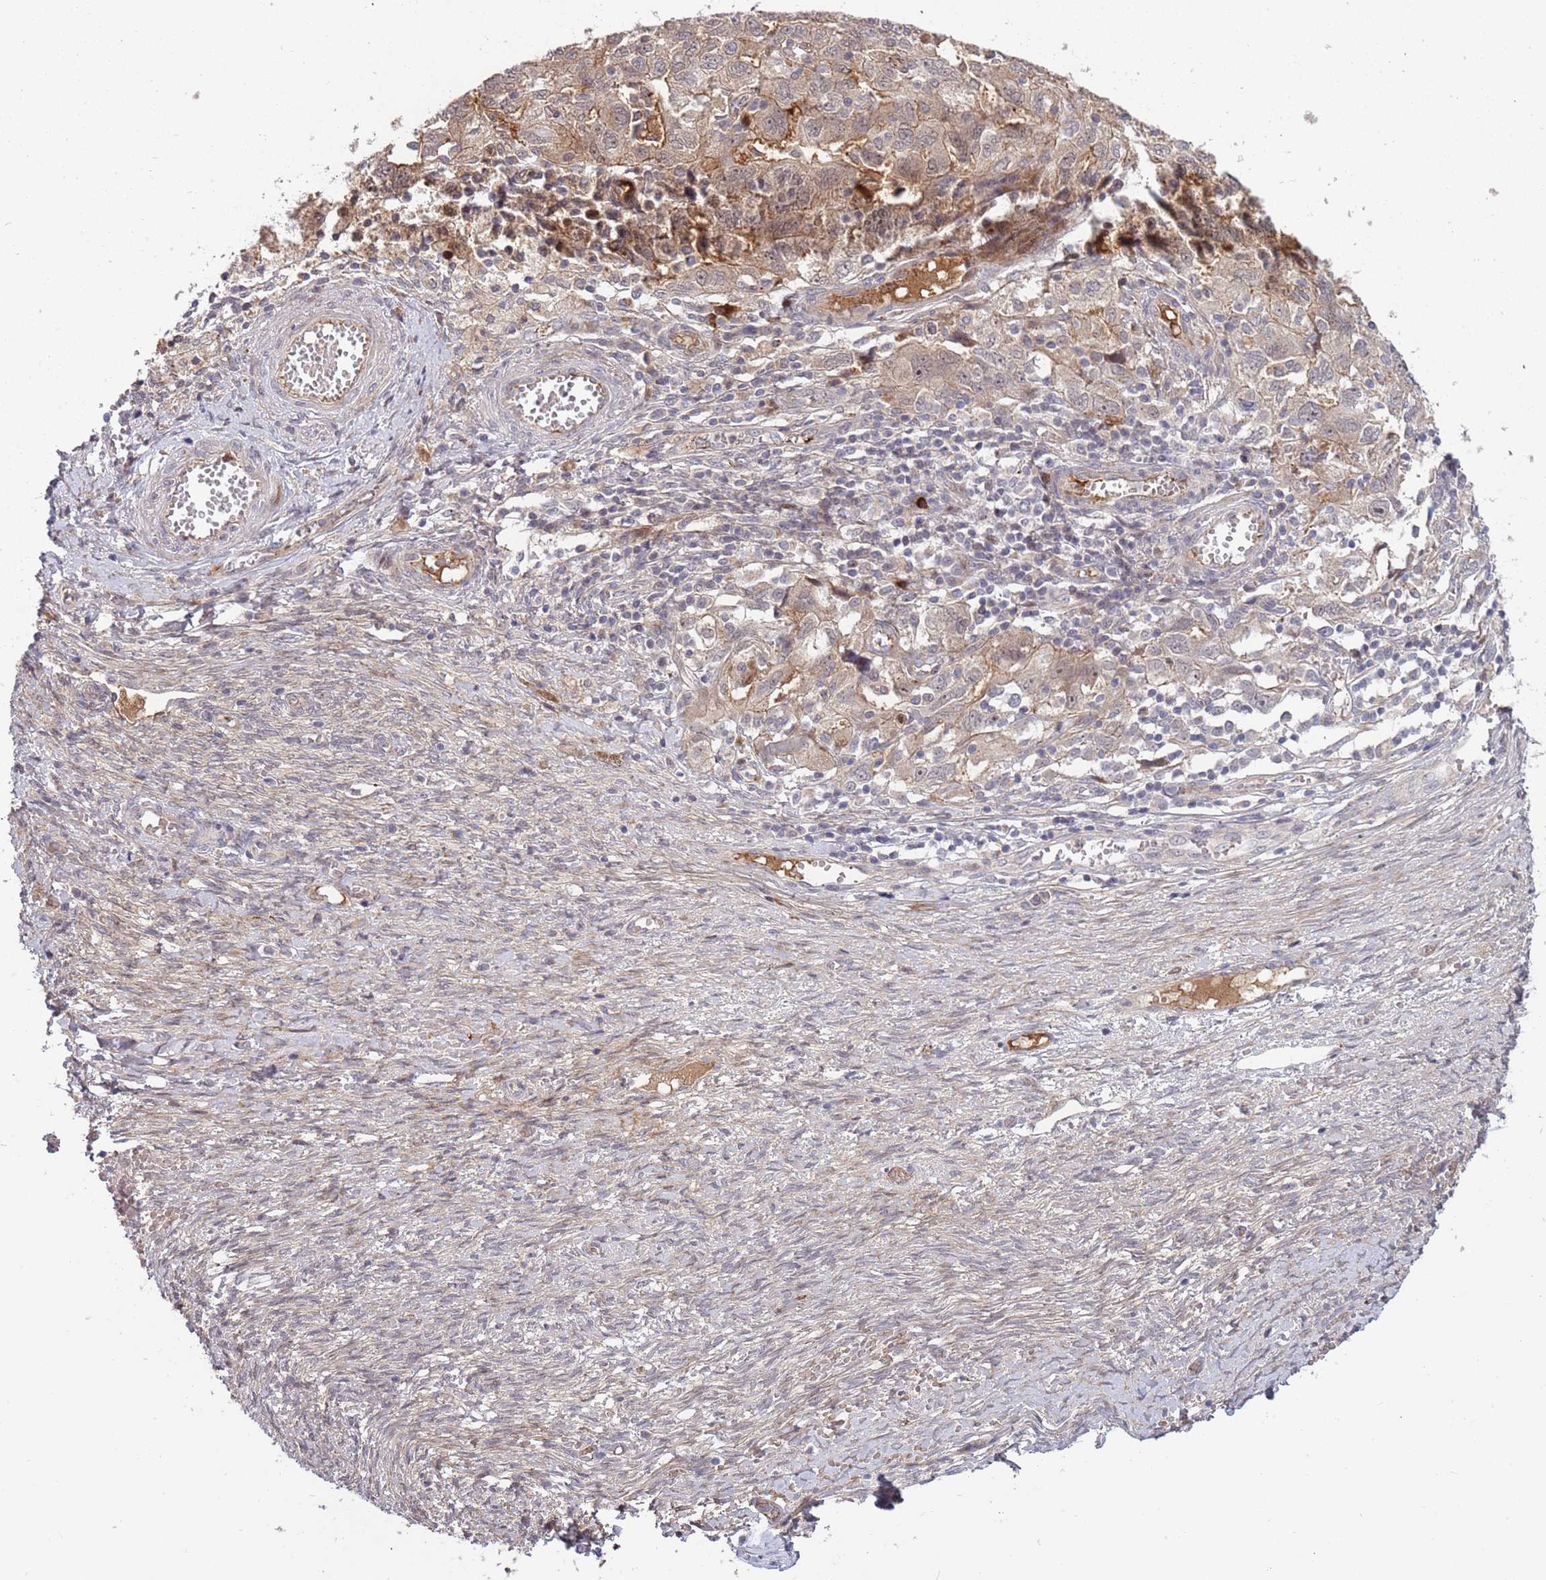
{"staining": {"intensity": "weak", "quantity": ">75%", "location": "cytoplasmic/membranous,nuclear"}, "tissue": "ovarian cancer", "cell_type": "Tumor cells", "image_type": "cancer", "snomed": [{"axis": "morphology", "description": "Carcinoma, NOS"}, {"axis": "morphology", "description": "Cystadenocarcinoma, serous, NOS"}, {"axis": "topography", "description": "Ovary"}], "caption": "A low amount of weak cytoplasmic/membranous and nuclear positivity is identified in about >75% of tumor cells in ovarian cancer tissue.", "gene": "NT5DC4", "patient": {"sex": "female", "age": 69}}